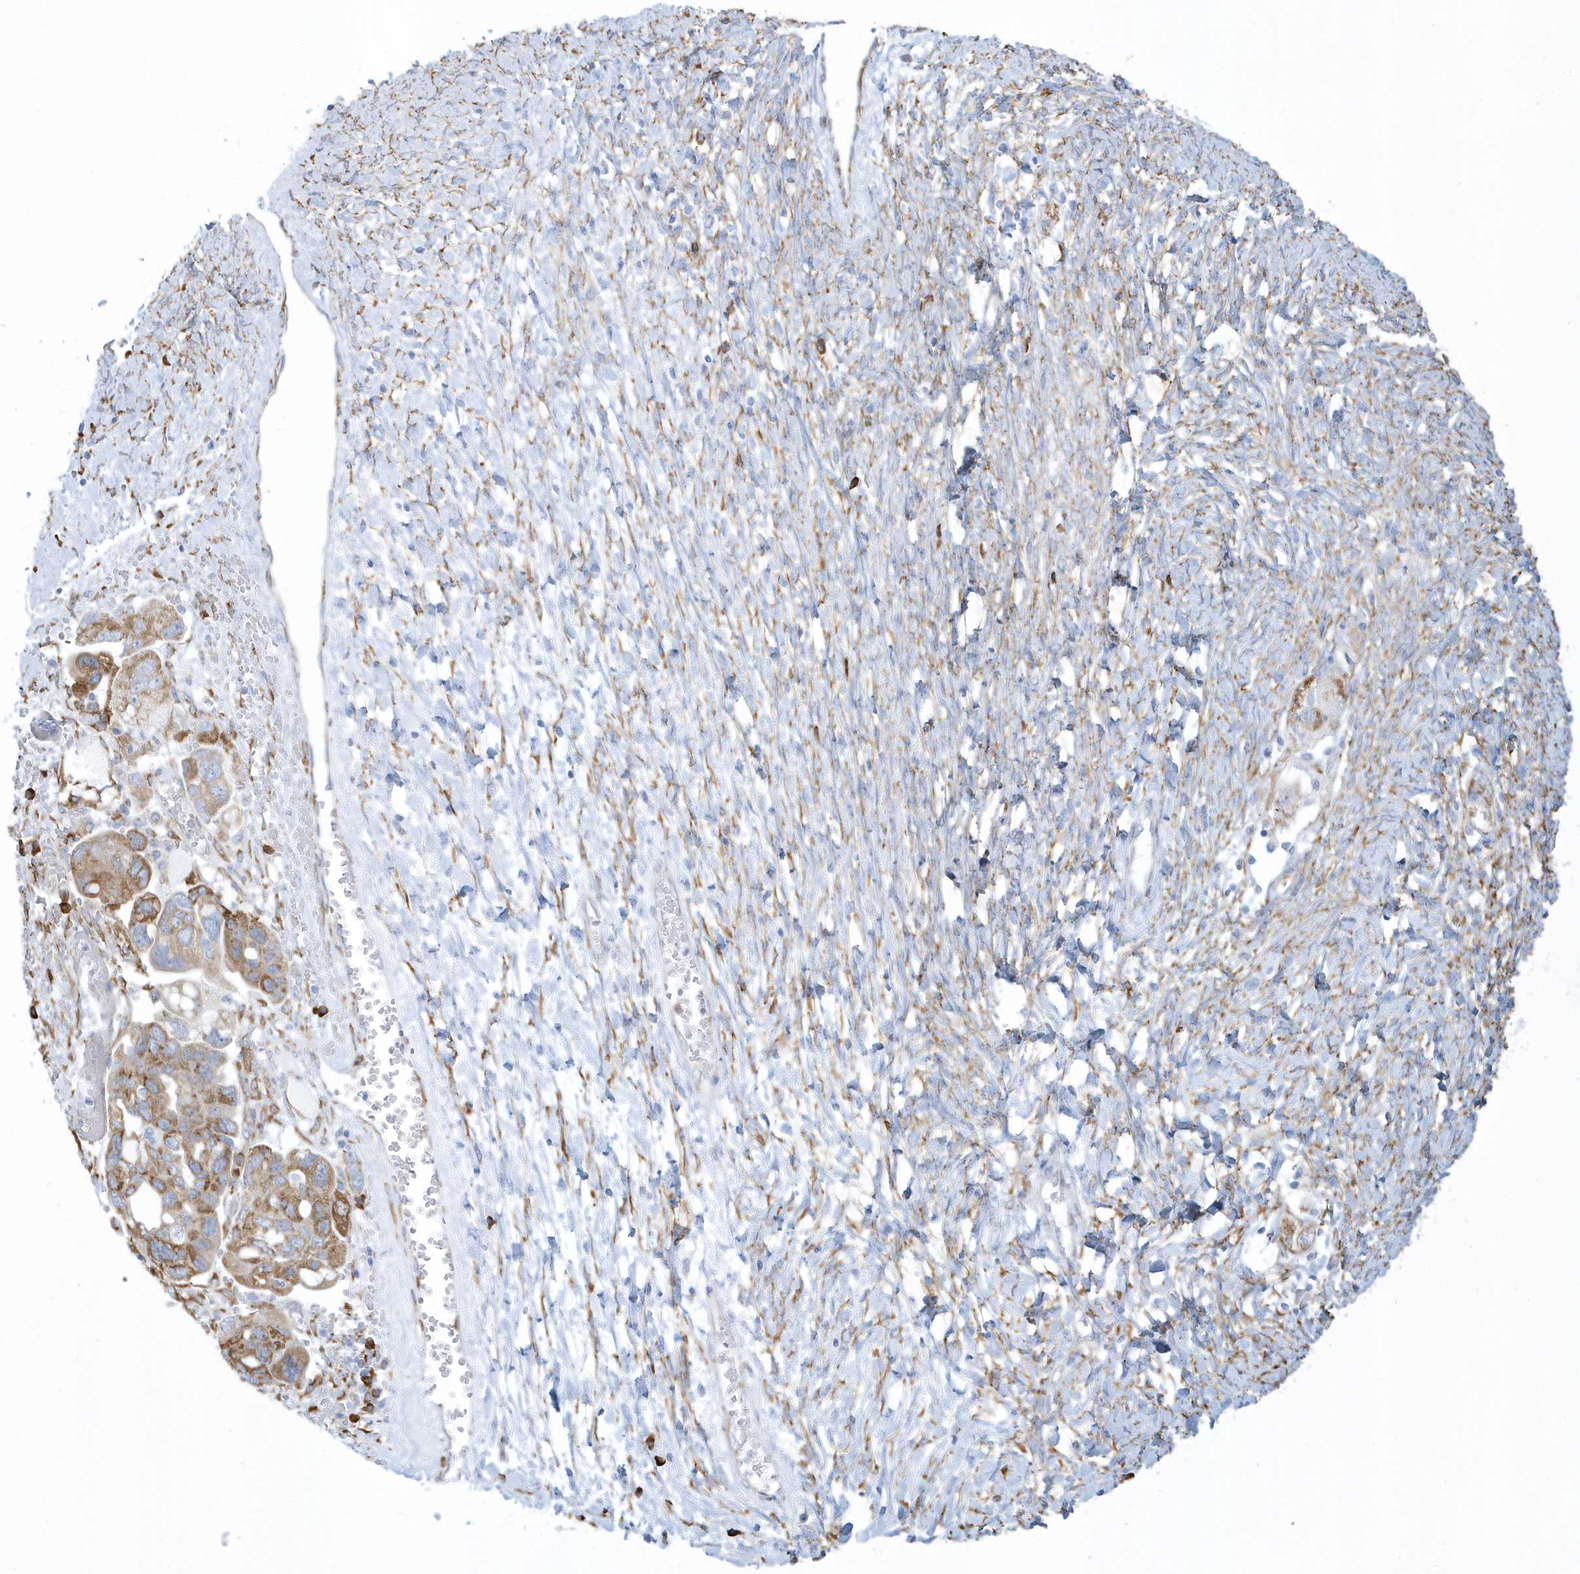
{"staining": {"intensity": "moderate", "quantity": ">75%", "location": "cytoplasmic/membranous"}, "tissue": "ovarian cancer", "cell_type": "Tumor cells", "image_type": "cancer", "snomed": [{"axis": "morphology", "description": "Carcinoma, NOS"}, {"axis": "morphology", "description": "Cystadenocarcinoma, serous, NOS"}, {"axis": "topography", "description": "Ovary"}], "caption": "This photomicrograph exhibits serous cystadenocarcinoma (ovarian) stained with immunohistochemistry (IHC) to label a protein in brown. The cytoplasmic/membranous of tumor cells show moderate positivity for the protein. Nuclei are counter-stained blue.", "gene": "DCAF1", "patient": {"sex": "female", "age": 69}}